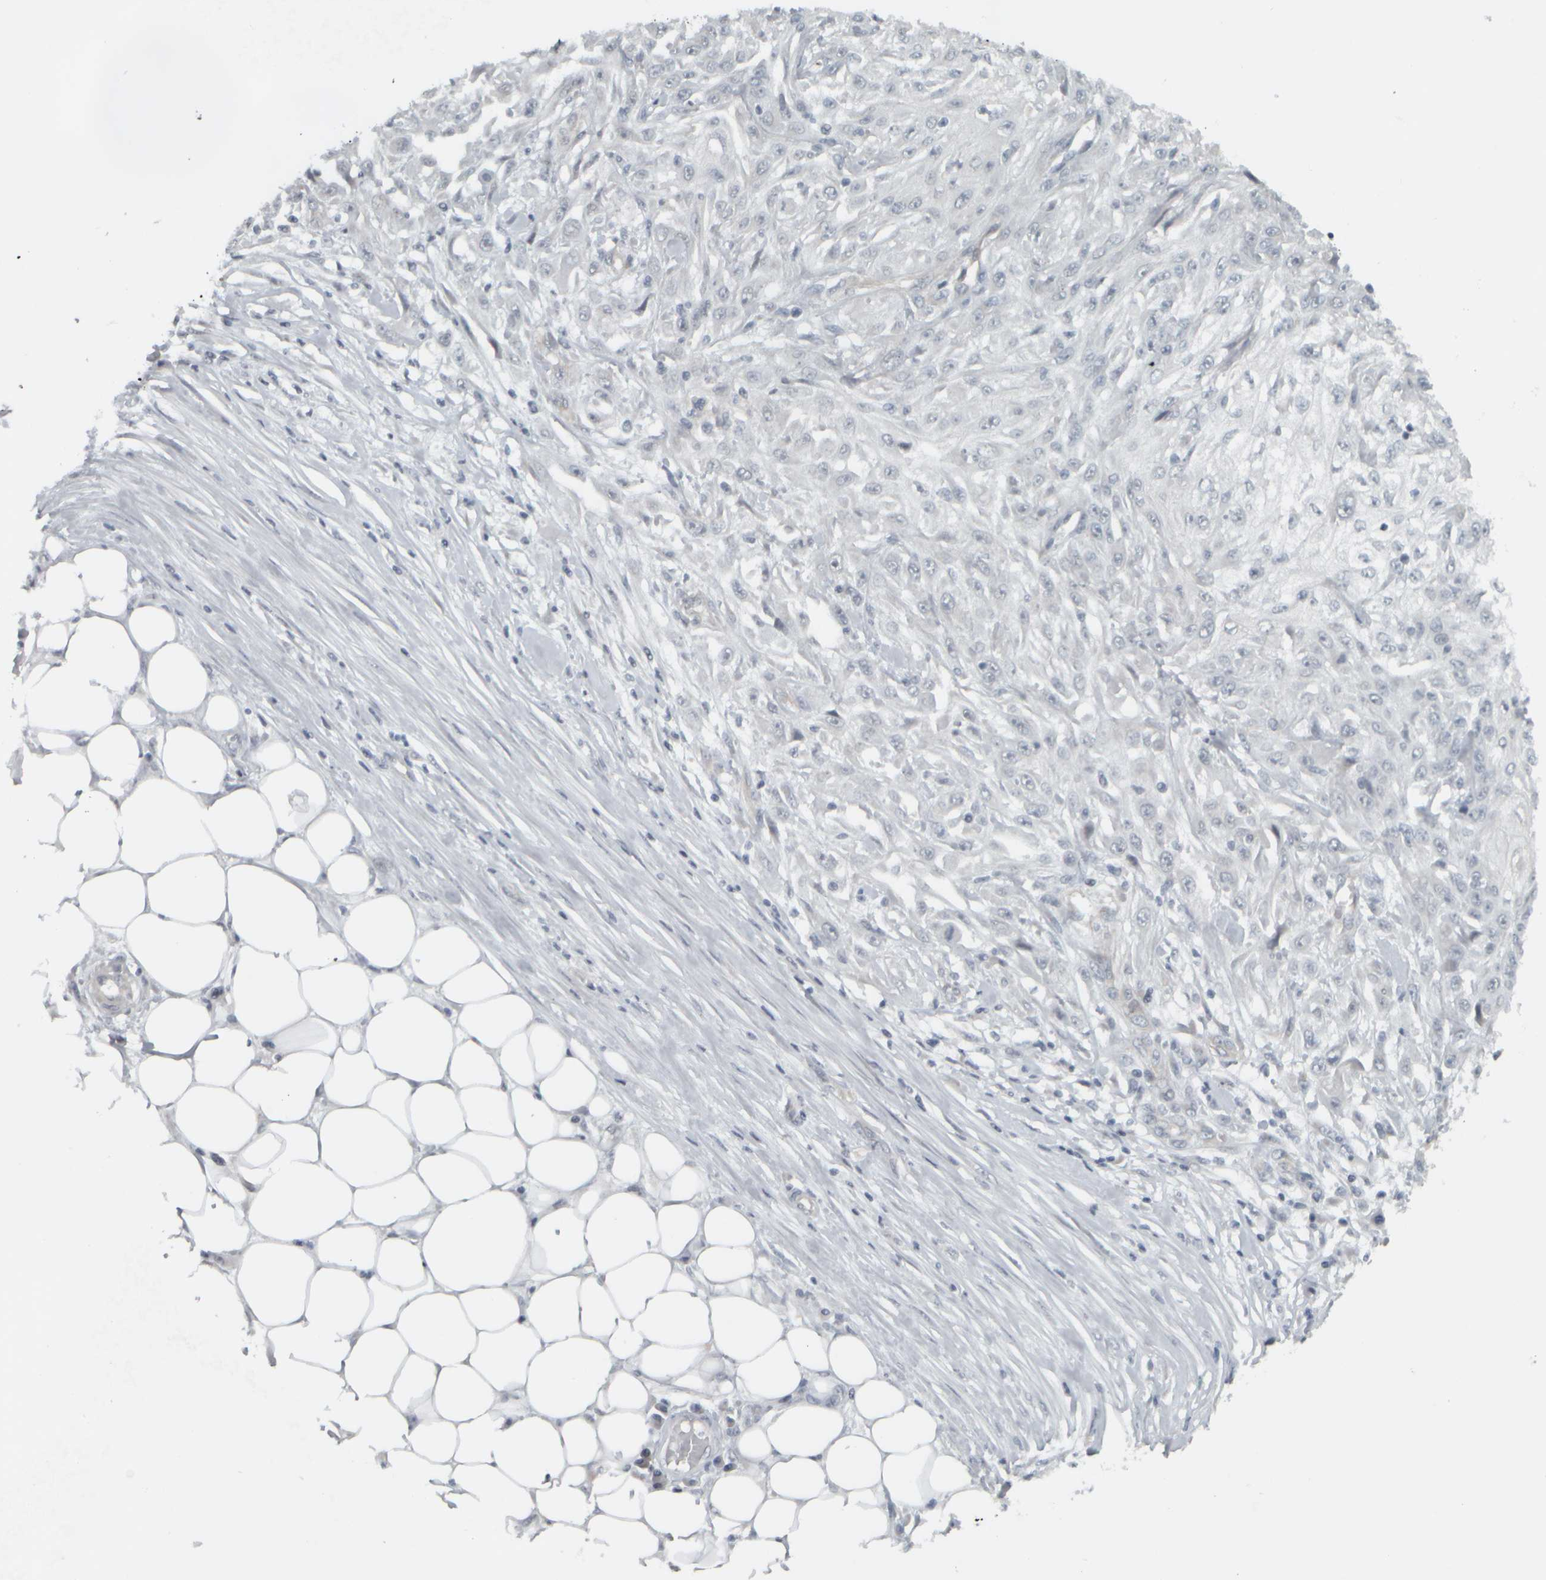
{"staining": {"intensity": "negative", "quantity": "none", "location": "none"}, "tissue": "skin cancer", "cell_type": "Tumor cells", "image_type": "cancer", "snomed": [{"axis": "morphology", "description": "Squamous cell carcinoma, NOS"}, {"axis": "morphology", "description": "Squamous cell carcinoma, metastatic, NOS"}, {"axis": "topography", "description": "Skin"}, {"axis": "topography", "description": "Lymph node"}], "caption": "Skin cancer was stained to show a protein in brown. There is no significant positivity in tumor cells.", "gene": "NAPG", "patient": {"sex": "male", "age": 75}}